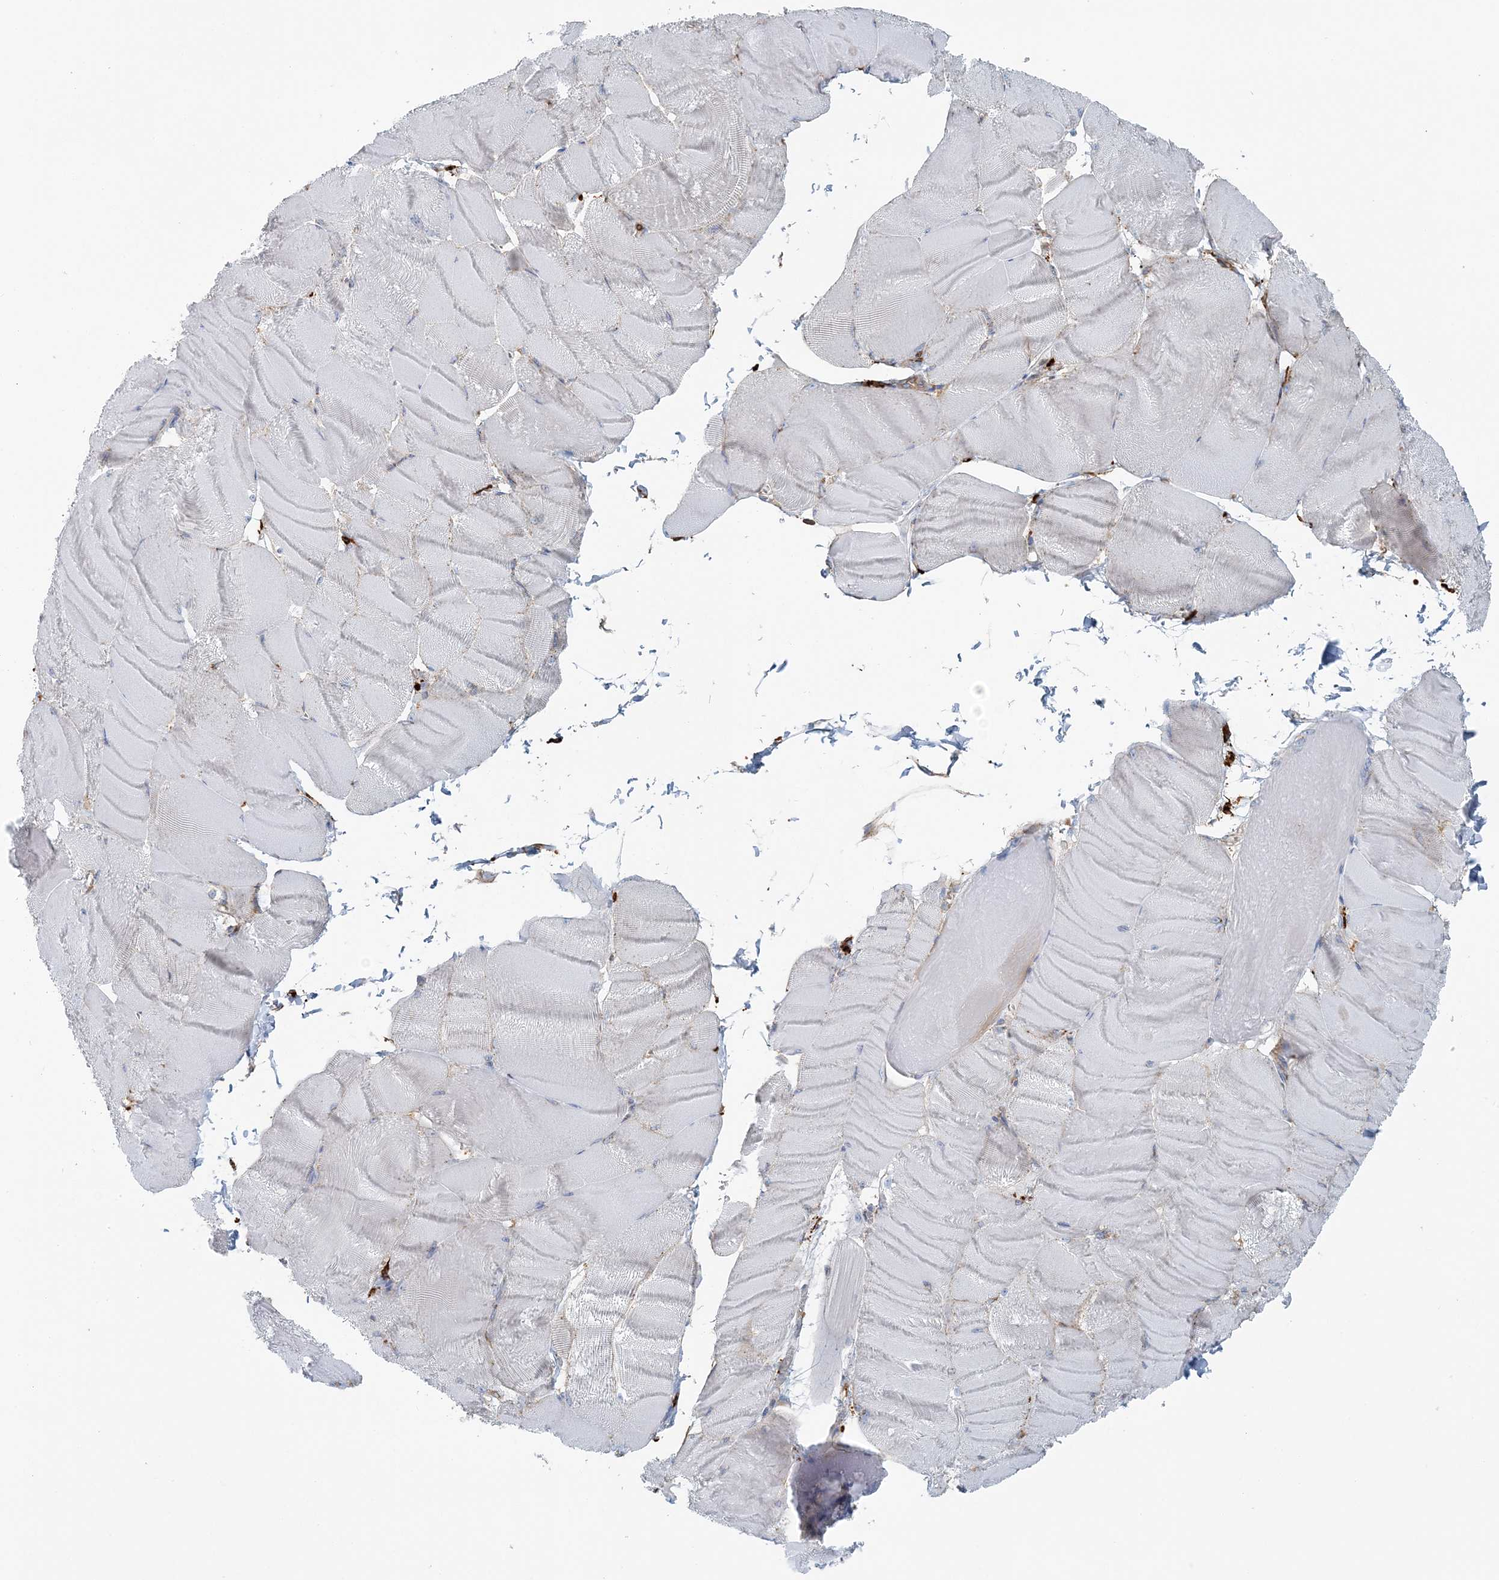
{"staining": {"intensity": "negative", "quantity": "none", "location": "none"}, "tissue": "skeletal muscle", "cell_type": "Myocytes", "image_type": "normal", "snomed": [{"axis": "morphology", "description": "Normal tissue, NOS"}, {"axis": "morphology", "description": "Basal cell carcinoma"}, {"axis": "topography", "description": "Skeletal muscle"}], "caption": "Immunohistochemistry (IHC) micrograph of unremarkable skeletal muscle: skeletal muscle stained with DAB reveals no significant protein expression in myocytes. Nuclei are stained in blue.", "gene": "SNX2", "patient": {"sex": "female", "age": 64}}